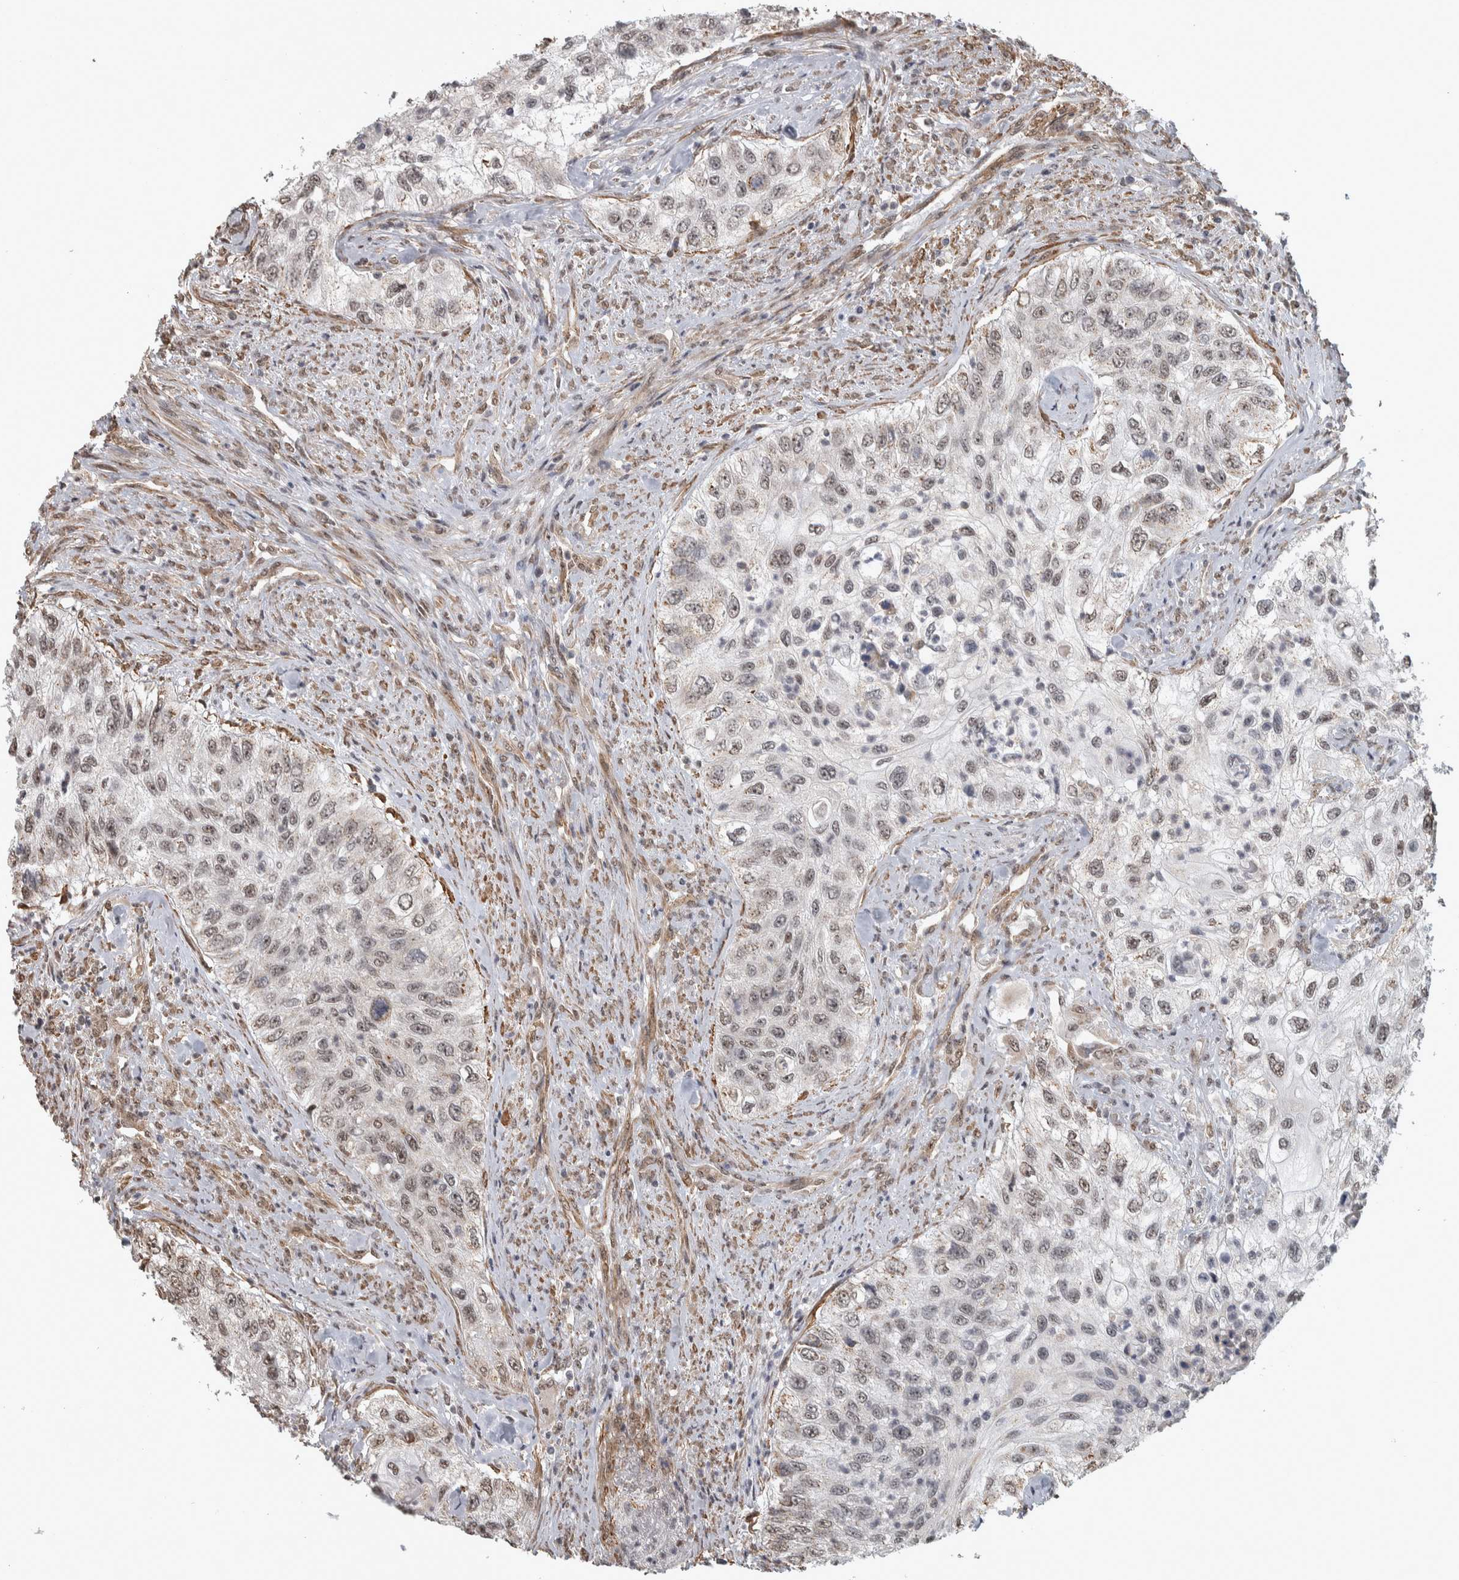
{"staining": {"intensity": "weak", "quantity": "<25%", "location": "nuclear"}, "tissue": "urothelial cancer", "cell_type": "Tumor cells", "image_type": "cancer", "snomed": [{"axis": "morphology", "description": "Urothelial carcinoma, High grade"}, {"axis": "topography", "description": "Urinary bladder"}], "caption": "IHC histopathology image of neoplastic tissue: human urothelial carcinoma (high-grade) stained with DAB shows no significant protein staining in tumor cells.", "gene": "DDX42", "patient": {"sex": "female", "age": 60}}